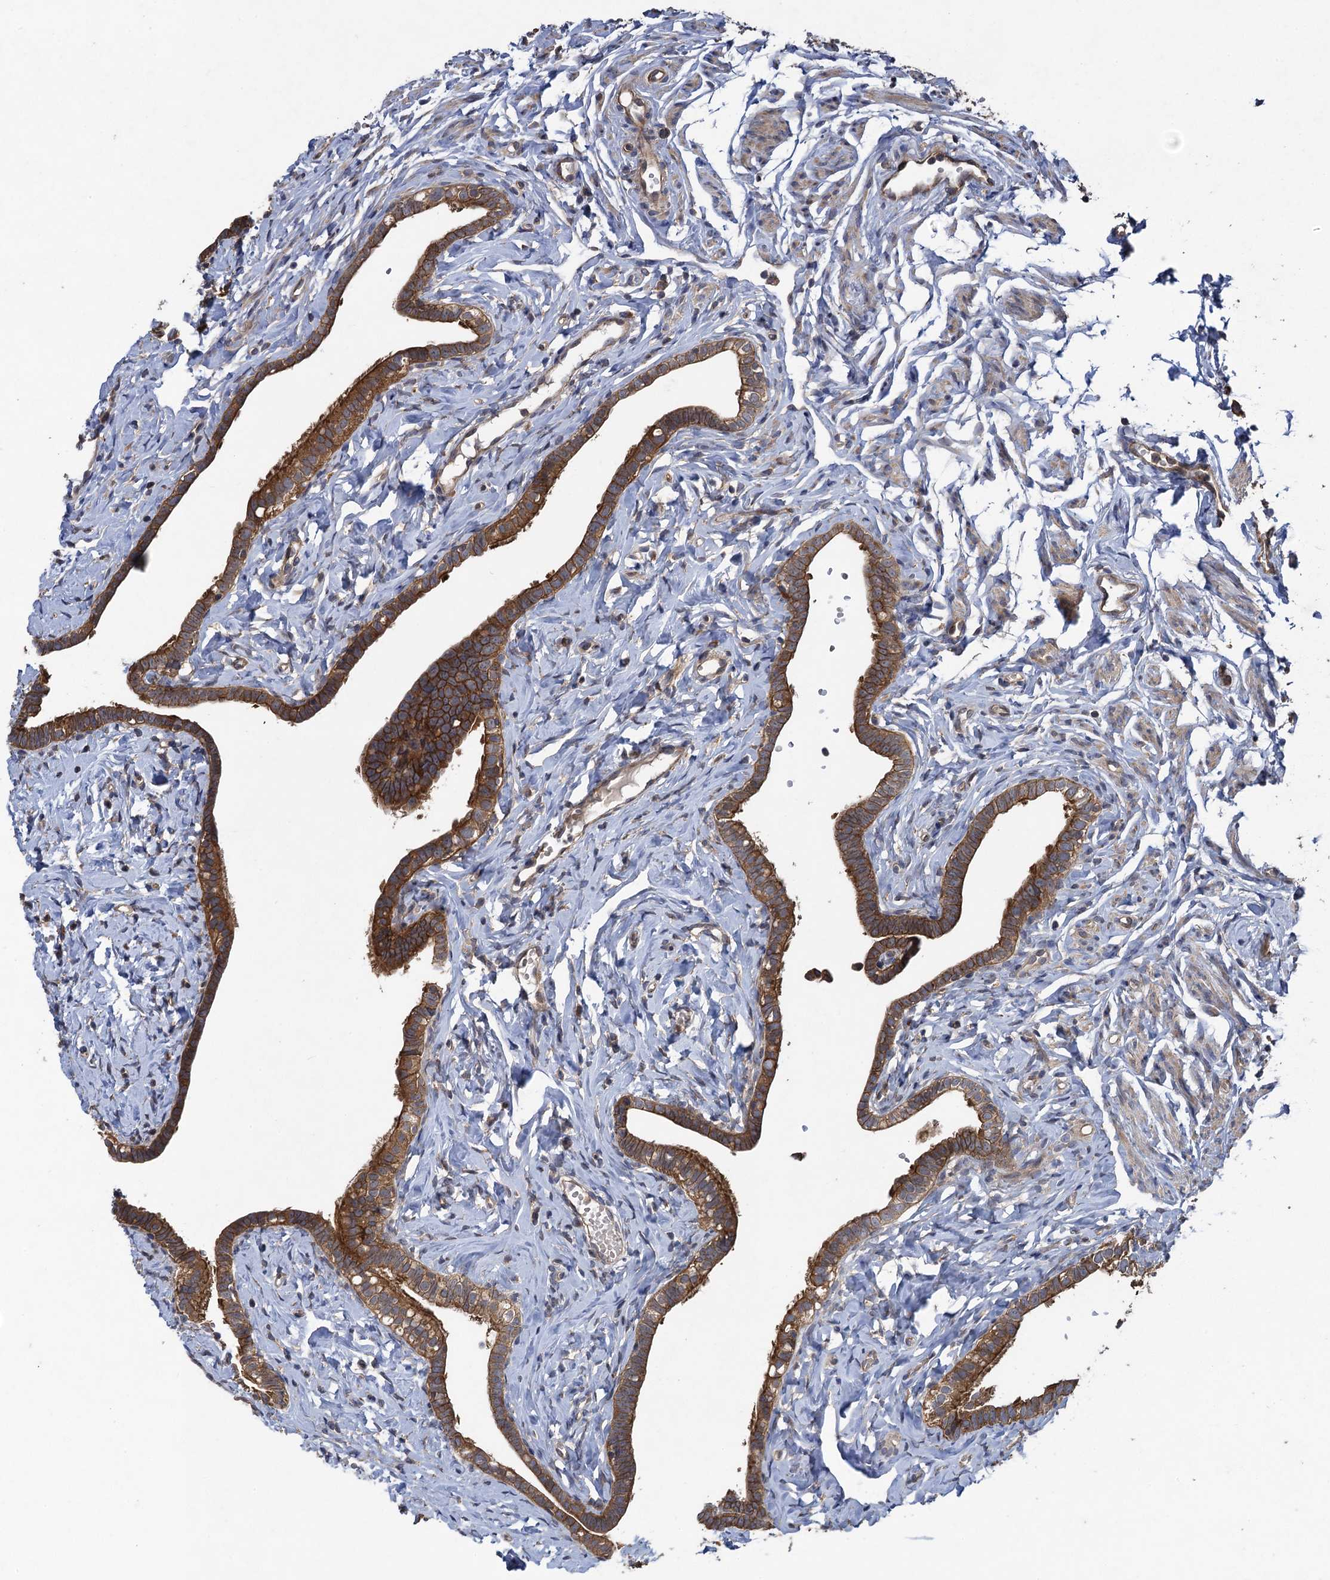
{"staining": {"intensity": "strong", "quantity": ">75%", "location": "cytoplasmic/membranous"}, "tissue": "fallopian tube", "cell_type": "Glandular cells", "image_type": "normal", "snomed": [{"axis": "morphology", "description": "Normal tissue, NOS"}, {"axis": "topography", "description": "Fallopian tube"}], "caption": "Fallopian tube stained for a protein (brown) exhibits strong cytoplasmic/membranous positive expression in approximately >75% of glandular cells.", "gene": "HAUS1", "patient": {"sex": "female", "age": 66}}